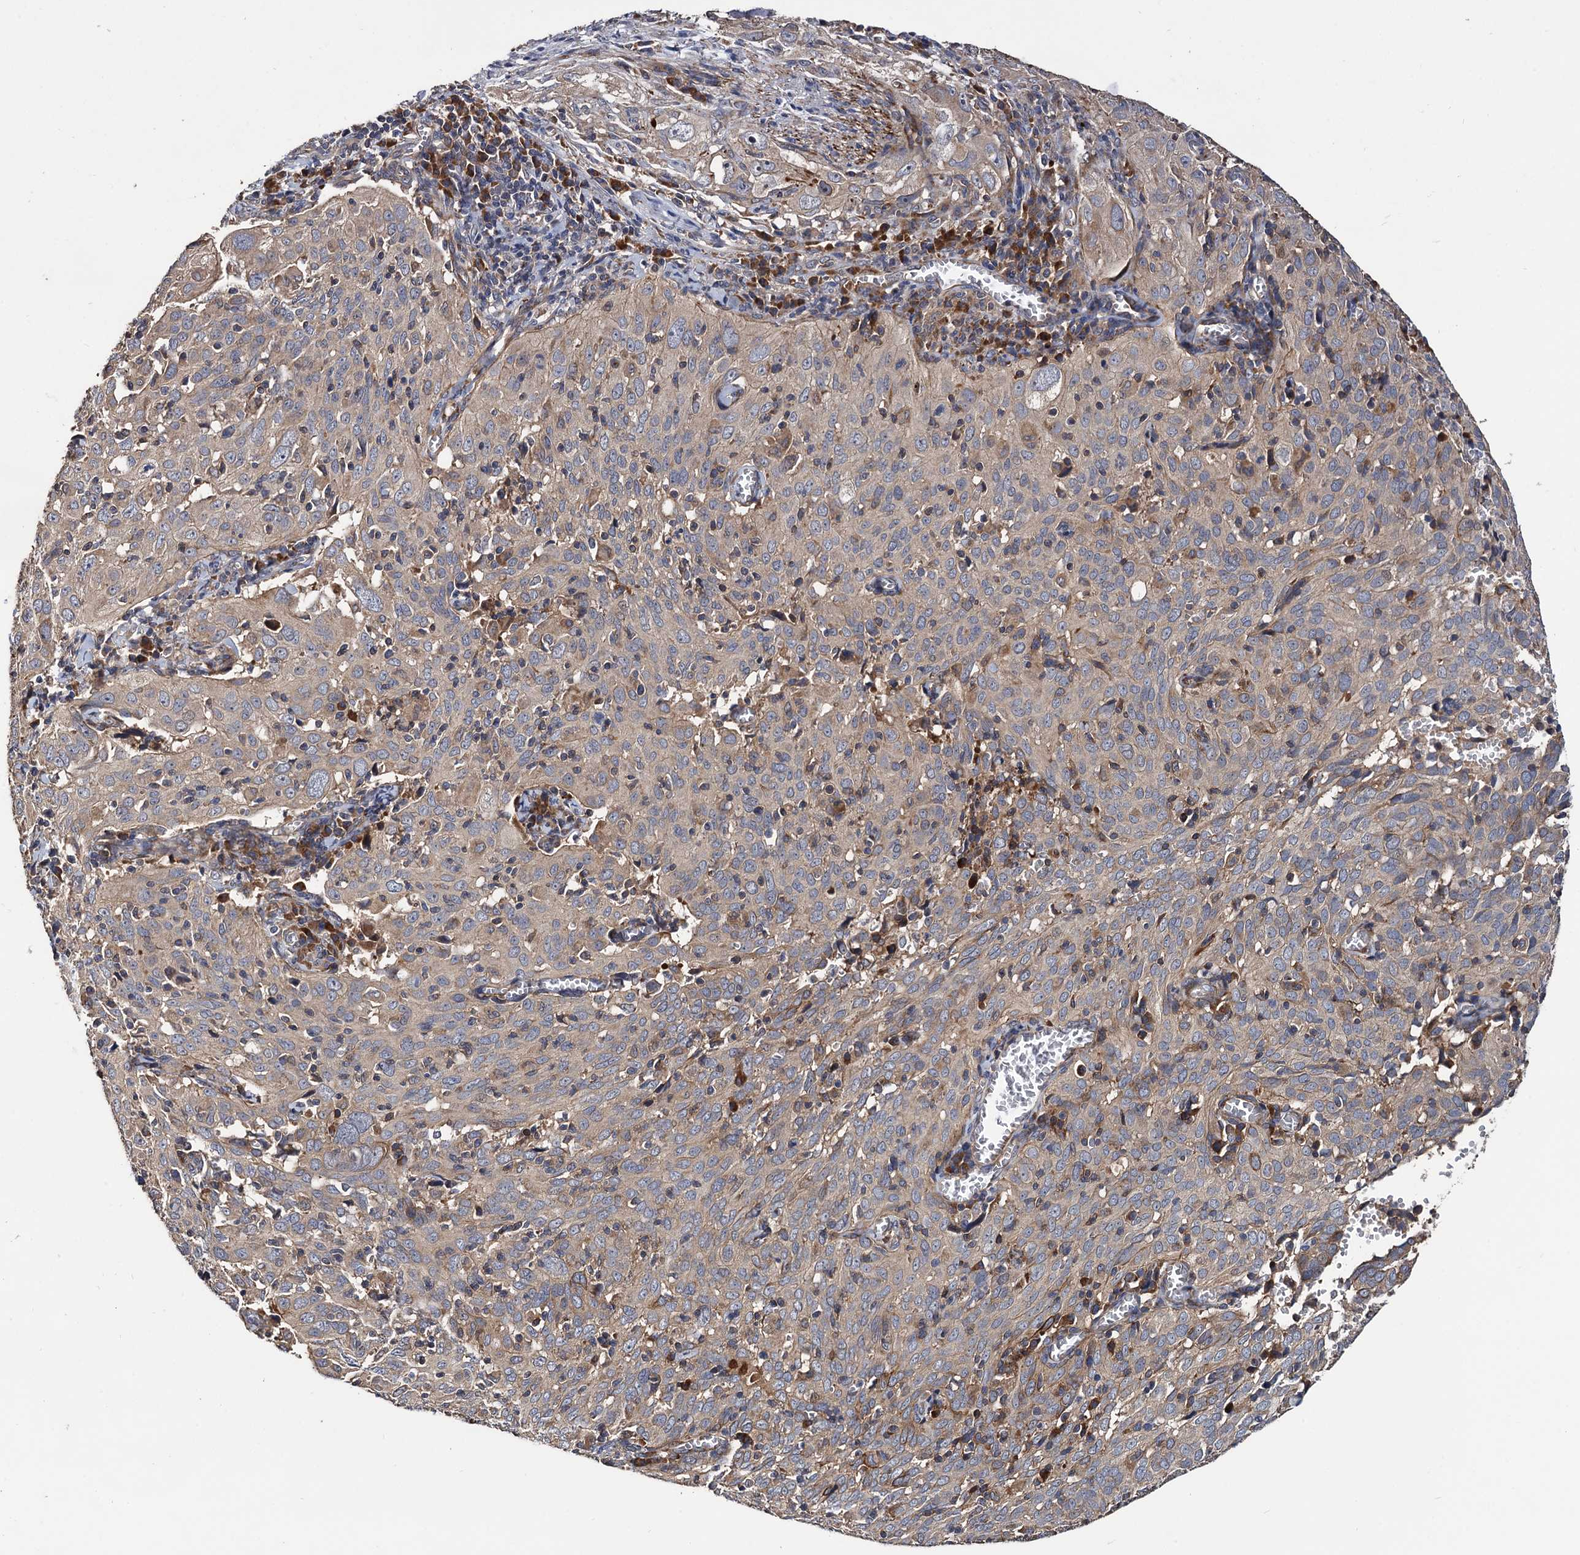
{"staining": {"intensity": "weak", "quantity": ">75%", "location": "cytoplasmic/membranous"}, "tissue": "cervical cancer", "cell_type": "Tumor cells", "image_type": "cancer", "snomed": [{"axis": "morphology", "description": "Squamous cell carcinoma, NOS"}, {"axis": "topography", "description": "Cervix"}], "caption": "Immunohistochemical staining of human squamous cell carcinoma (cervical) exhibits weak cytoplasmic/membranous protein staining in about >75% of tumor cells.", "gene": "RASSF1", "patient": {"sex": "female", "age": 31}}